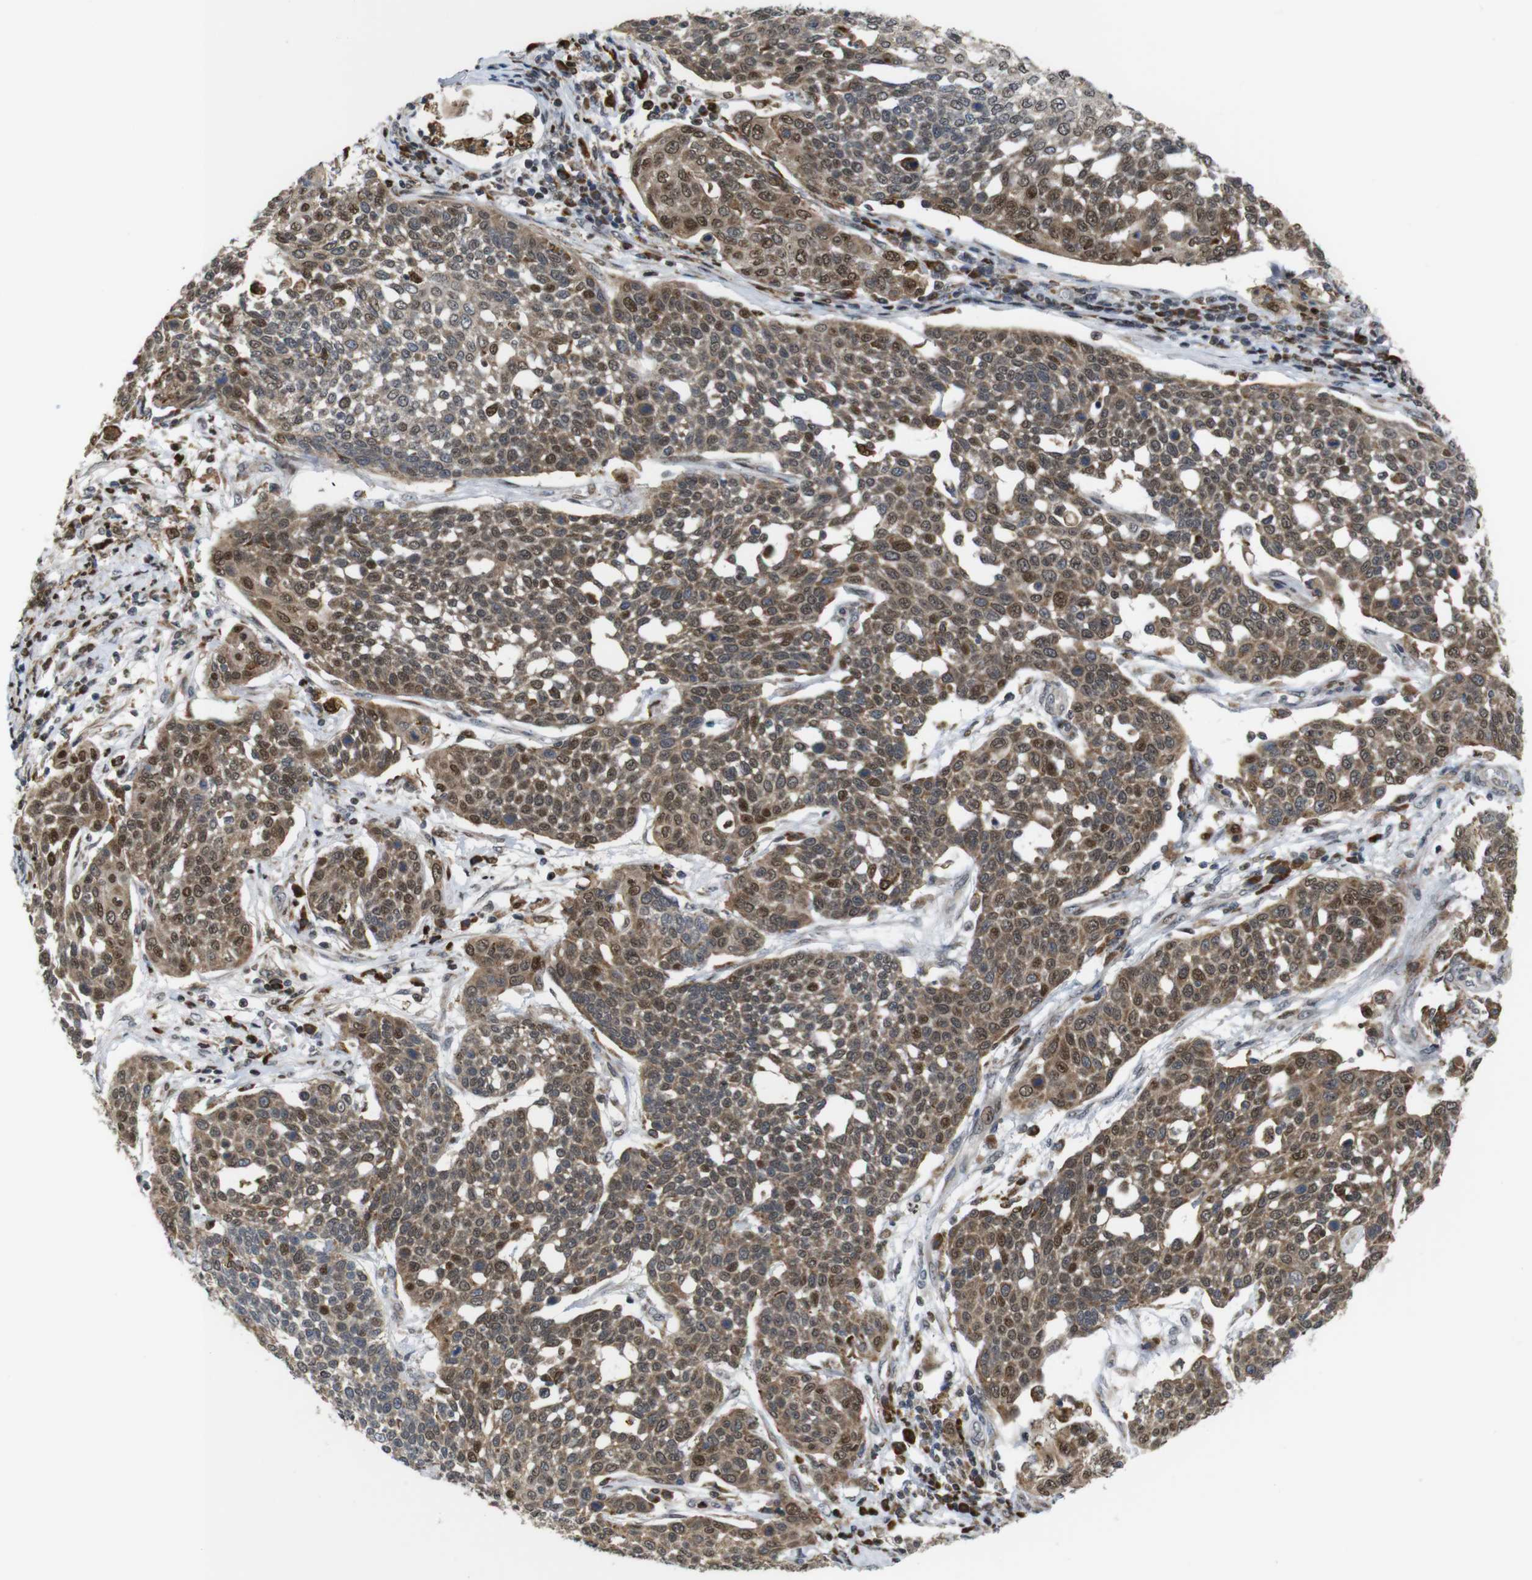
{"staining": {"intensity": "moderate", "quantity": ">75%", "location": "cytoplasmic/membranous,nuclear"}, "tissue": "cervical cancer", "cell_type": "Tumor cells", "image_type": "cancer", "snomed": [{"axis": "morphology", "description": "Squamous cell carcinoma, NOS"}, {"axis": "topography", "description": "Cervix"}], "caption": "Immunohistochemistry (IHC) micrograph of neoplastic tissue: cervical cancer (squamous cell carcinoma) stained using IHC shows medium levels of moderate protein expression localized specifically in the cytoplasmic/membranous and nuclear of tumor cells, appearing as a cytoplasmic/membranous and nuclear brown color.", "gene": "PTPN1", "patient": {"sex": "female", "age": 34}}